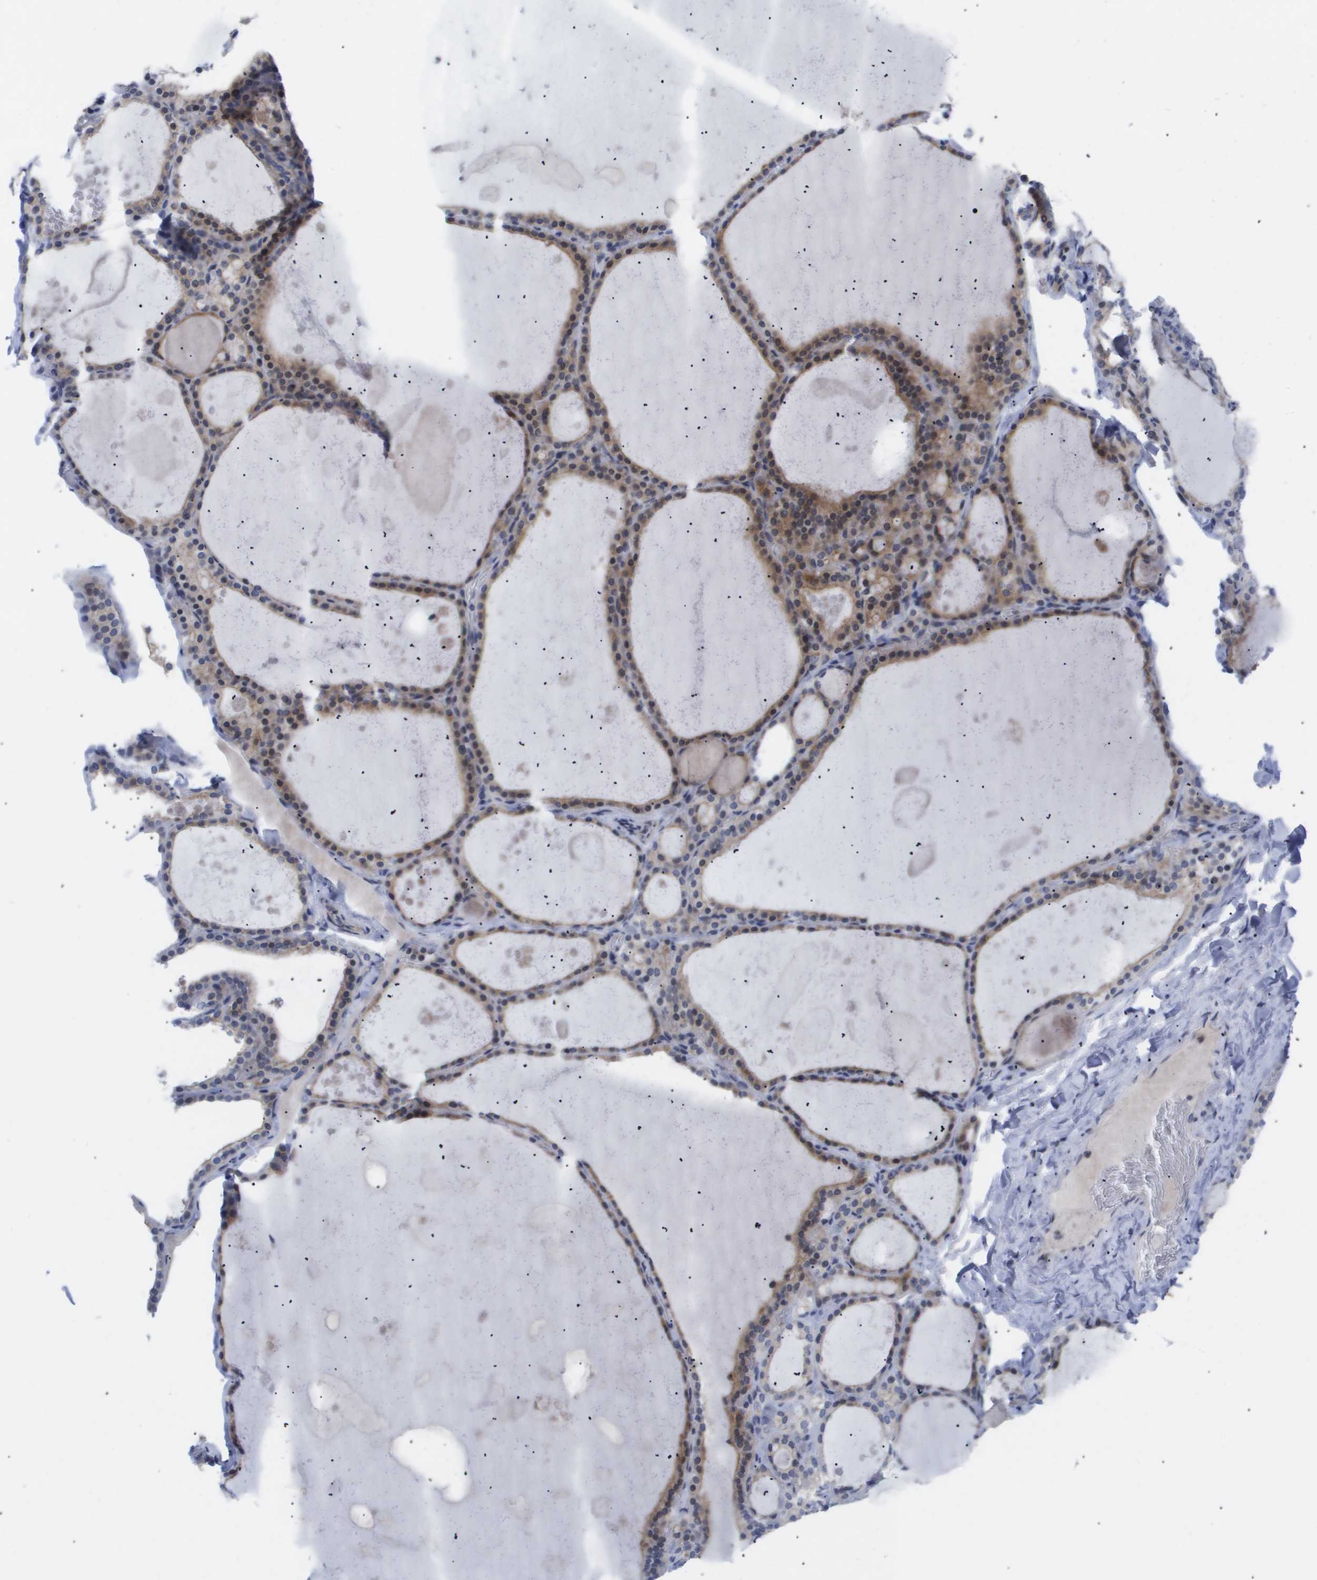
{"staining": {"intensity": "moderate", "quantity": ">75%", "location": "cytoplasmic/membranous"}, "tissue": "thyroid gland", "cell_type": "Glandular cells", "image_type": "normal", "snomed": [{"axis": "morphology", "description": "Normal tissue, NOS"}, {"axis": "topography", "description": "Thyroid gland"}], "caption": "DAB (3,3'-diaminobenzidine) immunohistochemical staining of benign human thyroid gland reveals moderate cytoplasmic/membranous protein expression in approximately >75% of glandular cells.", "gene": "CAV3", "patient": {"sex": "male", "age": 56}}